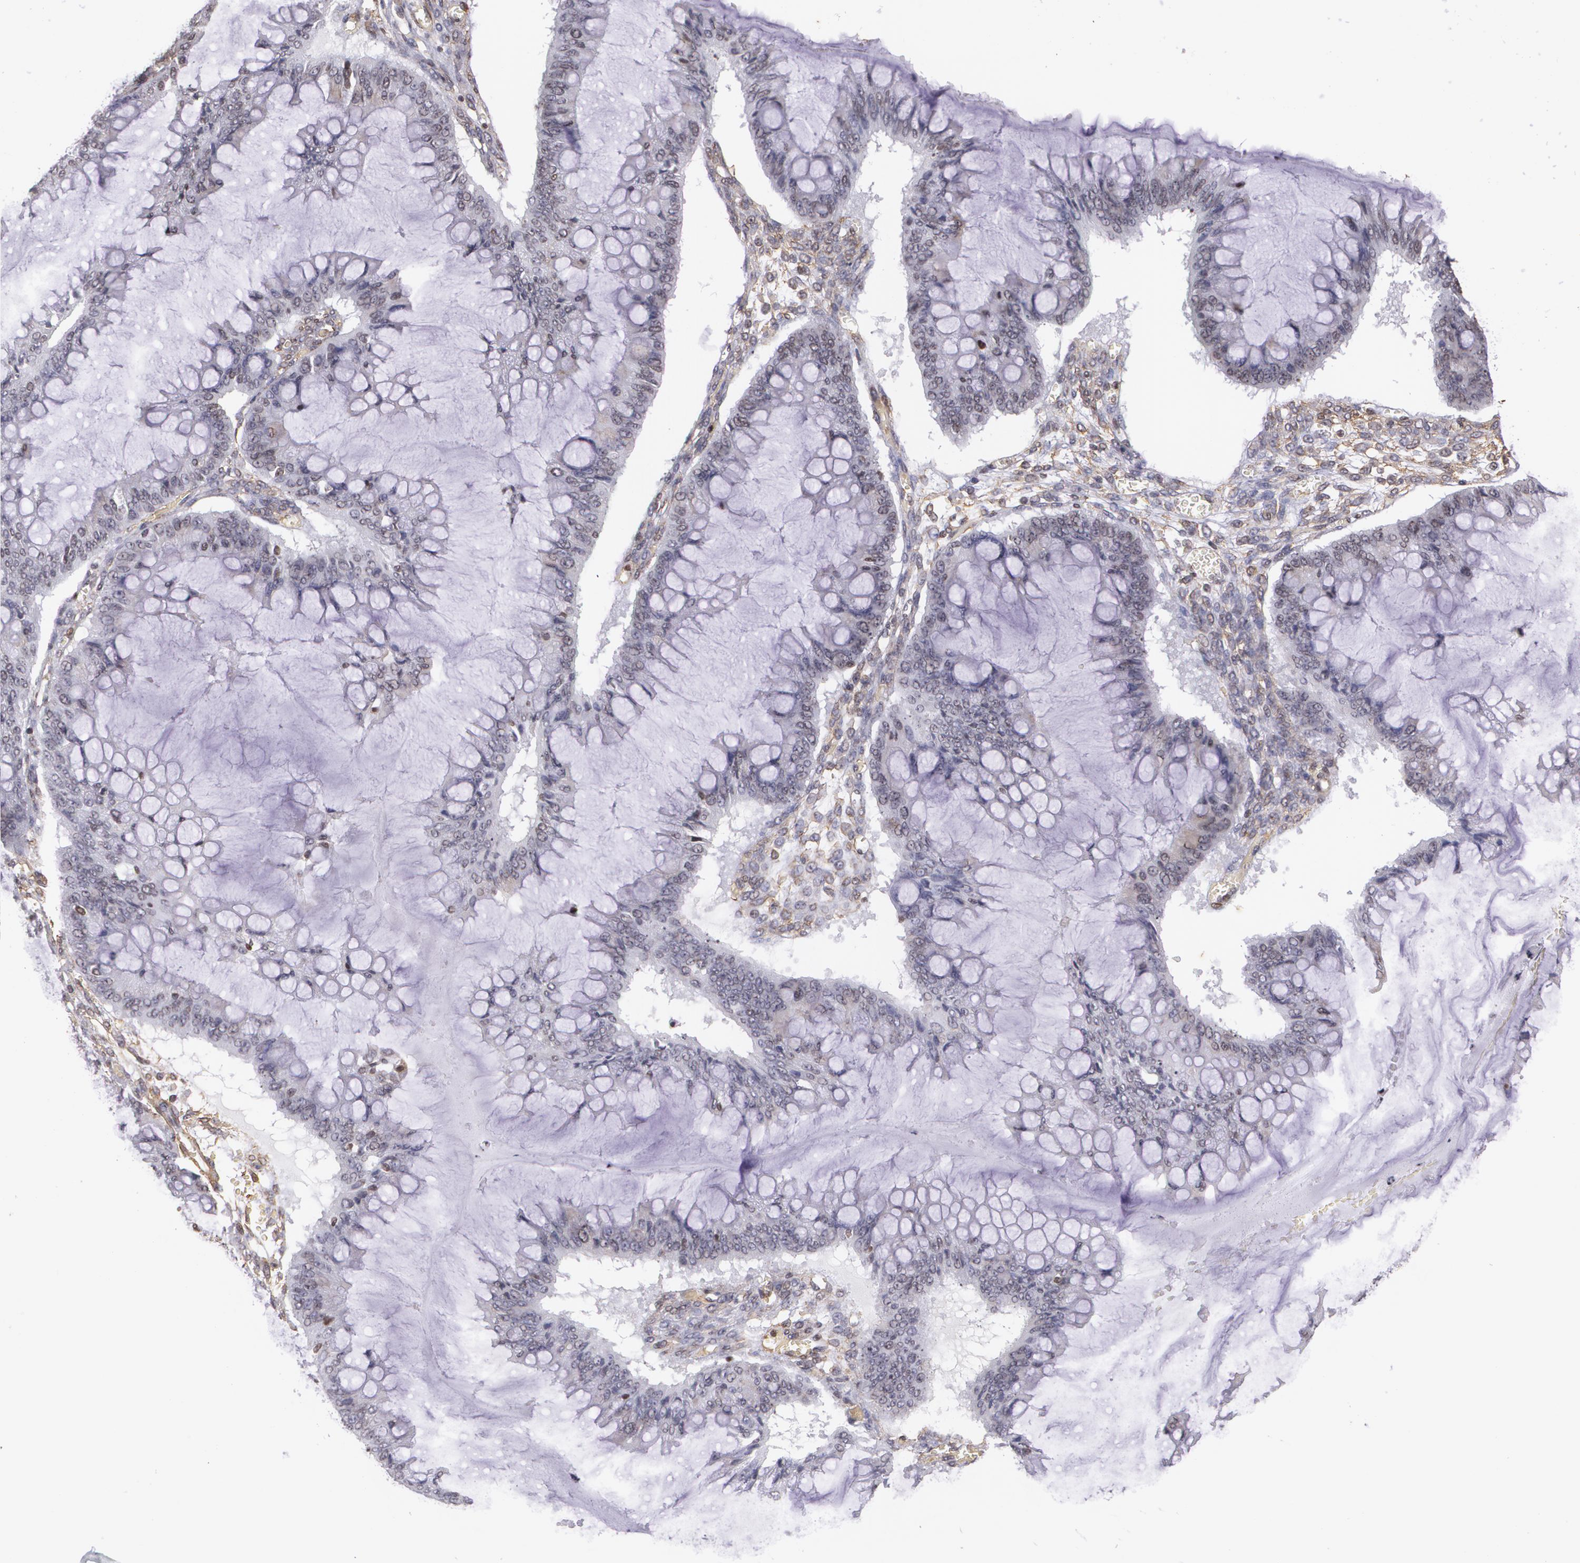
{"staining": {"intensity": "negative", "quantity": "none", "location": "none"}, "tissue": "ovarian cancer", "cell_type": "Tumor cells", "image_type": "cancer", "snomed": [{"axis": "morphology", "description": "Cystadenocarcinoma, mucinous, NOS"}, {"axis": "topography", "description": "Ovary"}], "caption": "Human ovarian cancer (mucinous cystadenocarcinoma) stained for a protein using immunohistochemistry reveals no expression in tumor cells.", "gene": "VAMP1", "patient": {"sex": "female", "age": 73}}